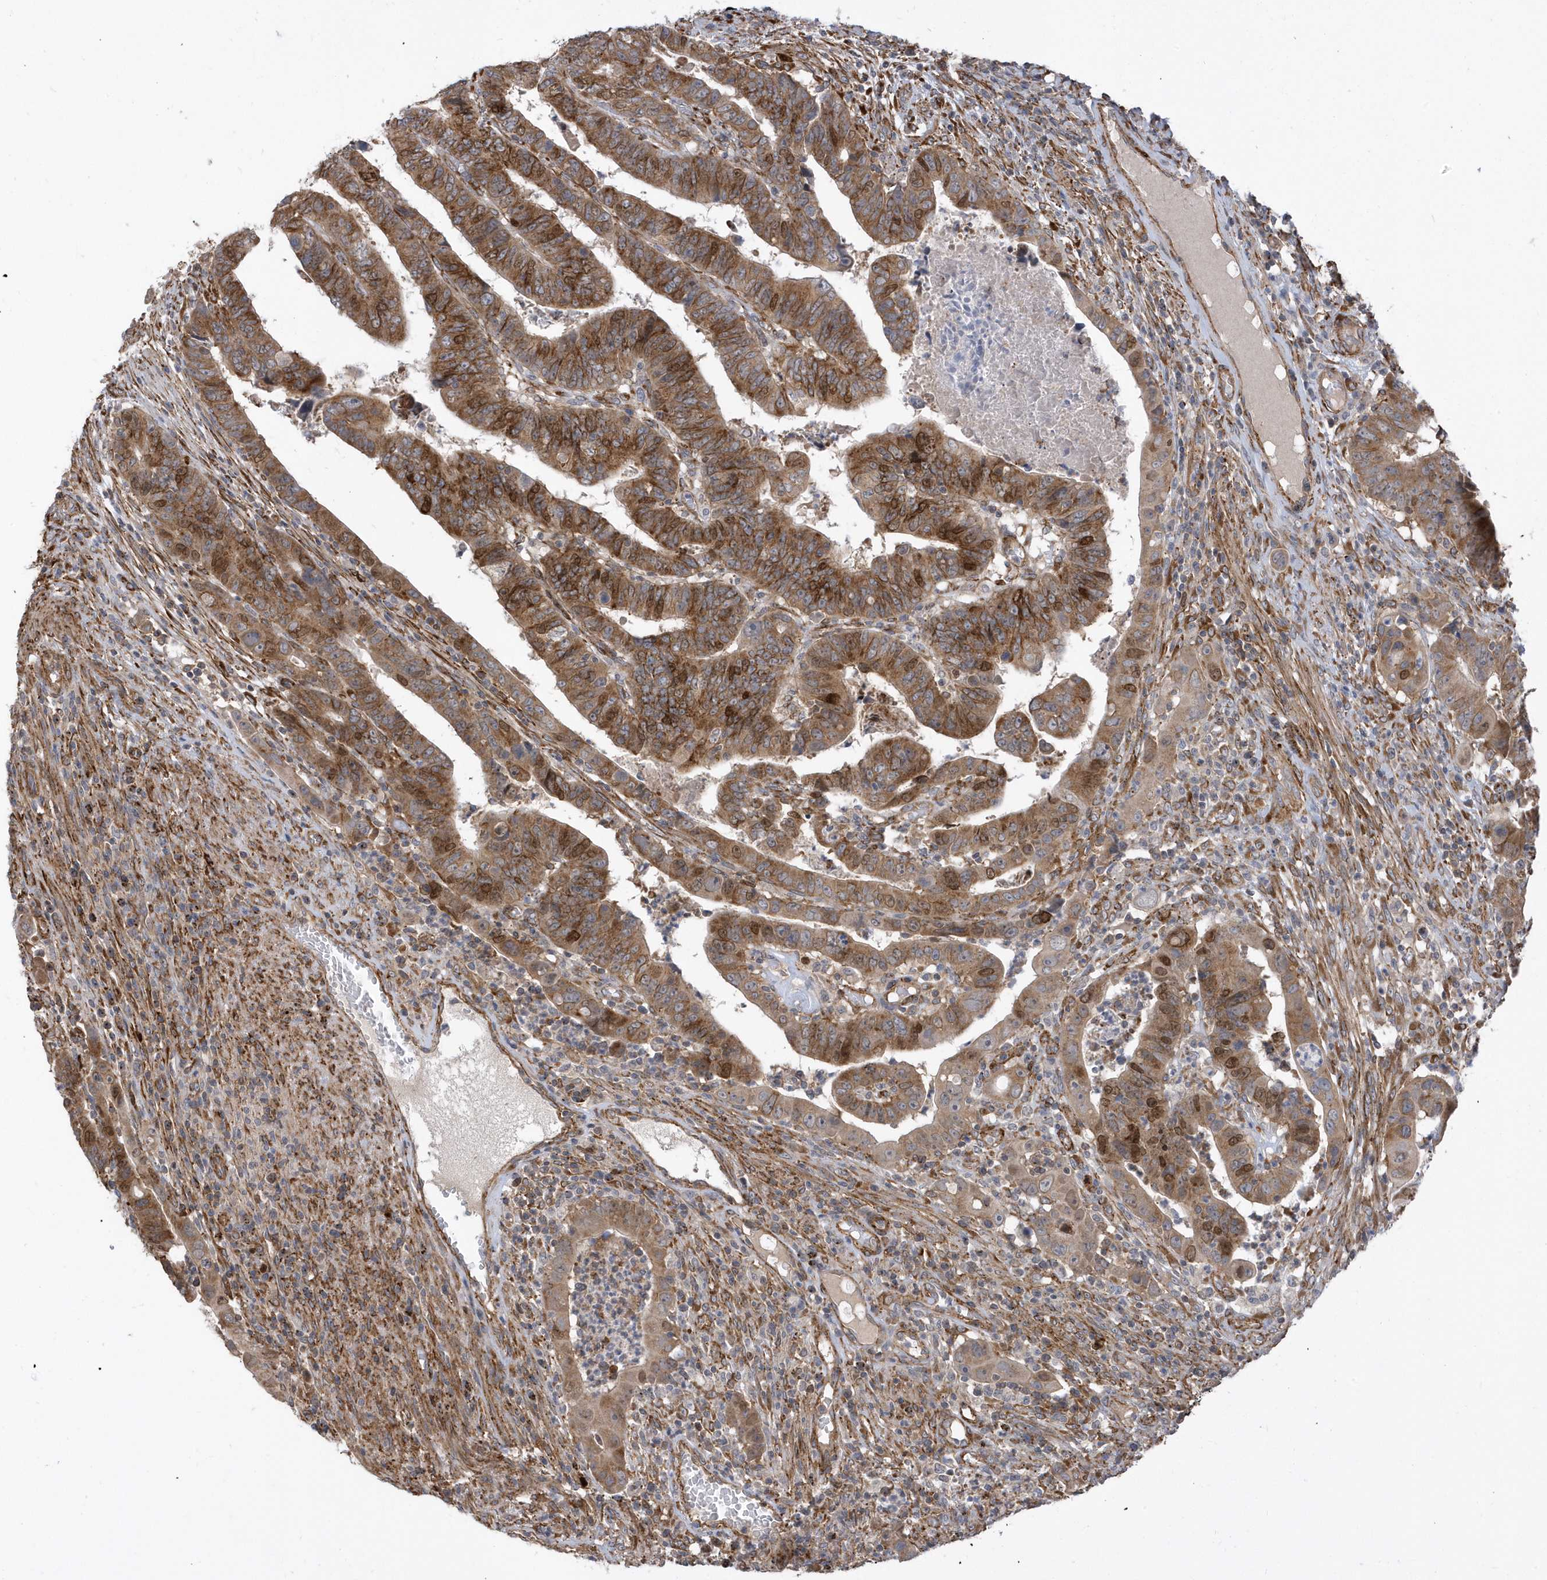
{"staining": {"intensity": "strong", "quantity": ">75%", "location": "cytoplasmic/membranous,nuclear"}, "tissue": "colorectal cancer", "cell_type": "Tumor cells", "image_type": "cancer", "snomed": [{"axis": "morphology", "description": "Normal tissue, NOS"}, {"axis": "morphology", "description": "Adenocarcinoma, NOS"}, {"axis": "topography", "description": "Rectum"}], "caption": "Colorectal cancer (adenocarcinoma) stained with DAB (3,3'-diaminobenzidine) IHC shows high levels of strong cytoplasmic/membranous and nuclear staining in approximately >75% of tumor cells. (DAB (3,3'-diaminobenzidine) IHC, brown staining for protein, blue staining for nuclei).", "gene": "HRH4", "patient": {"sex": "female", "age": 65}}